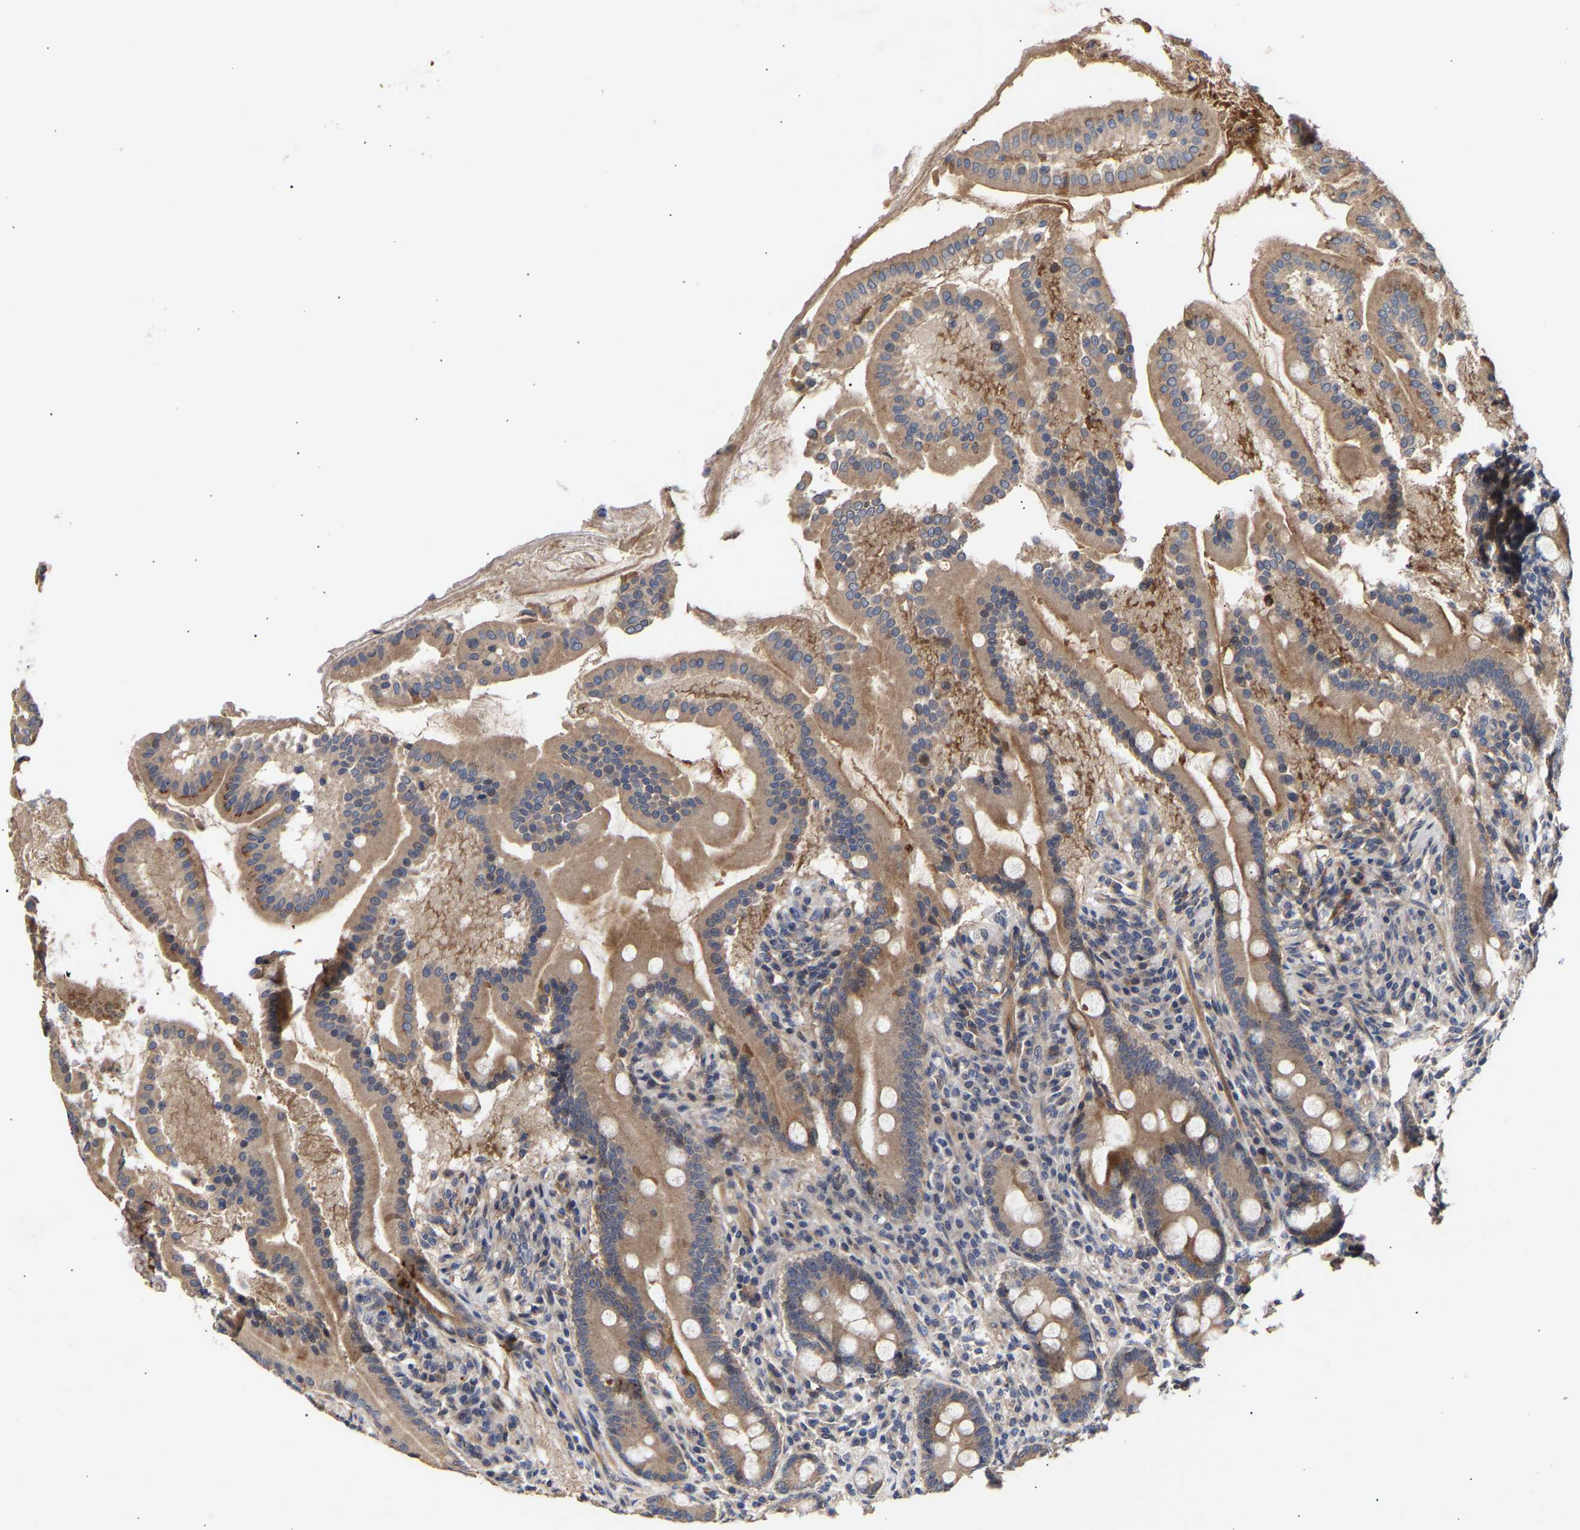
{"staining": {"intensity": "strong", "quantity": ">75%", "location": "cytoplasmic/membranous"}, "tissue": "duodenum", "cell_type": "Glandular cells", "image_type": "normal", "snomed": [{"axis": "morphology", "description": "Normal tissue, NOS"}, {"axis": "topography", "description": "Duodenum"}], "caption": "A high amount of strong cytoplasmic/membranous expression is identified in approximately >75% of glandular cells in unremarkable duodenum.", "gene": "KASH5", "patient": {"sex": "male", "age": 50}}